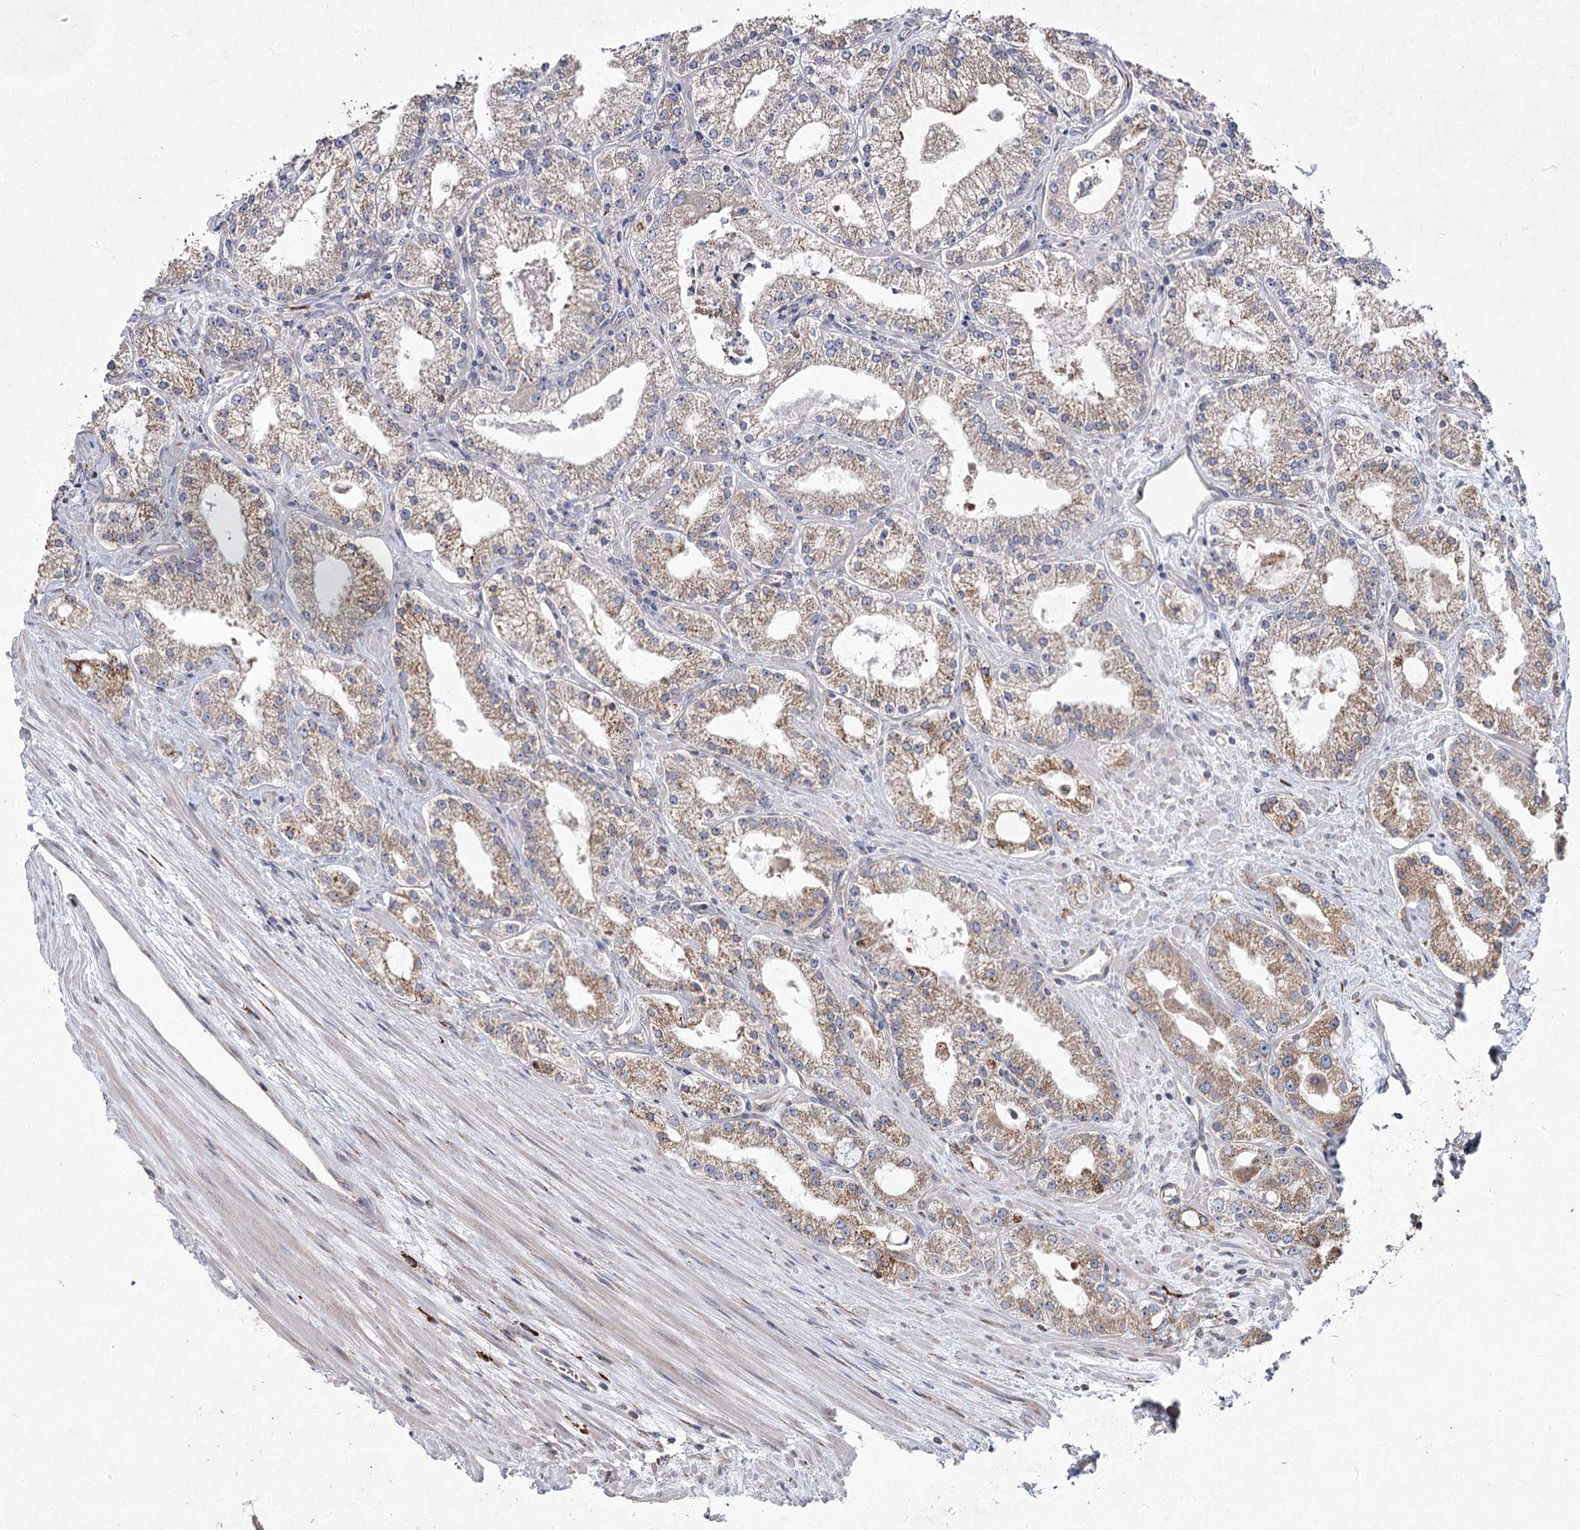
{"staining": {"intensity": "weak", "quantity": "25%-75%", "location": "cytoplasmic/membranous"}, "tissue": "prostate cancer", "cell_type": "Tumor cells", "image_type": "cancer", "snomed": [{"axis": "morphology", "description": "Adenocarcinoma, Low grade"}, {"axis": "topography", "description": "Prostate"}], "caption": "Weak cytoplasmic/membranous expression is appreciated in approximately 25%-75% of tumor cells in low-grade adenocarcinoma (prostate).", "gene": "NHLRC2", "patient": {"sex": "male", "age": 69}}